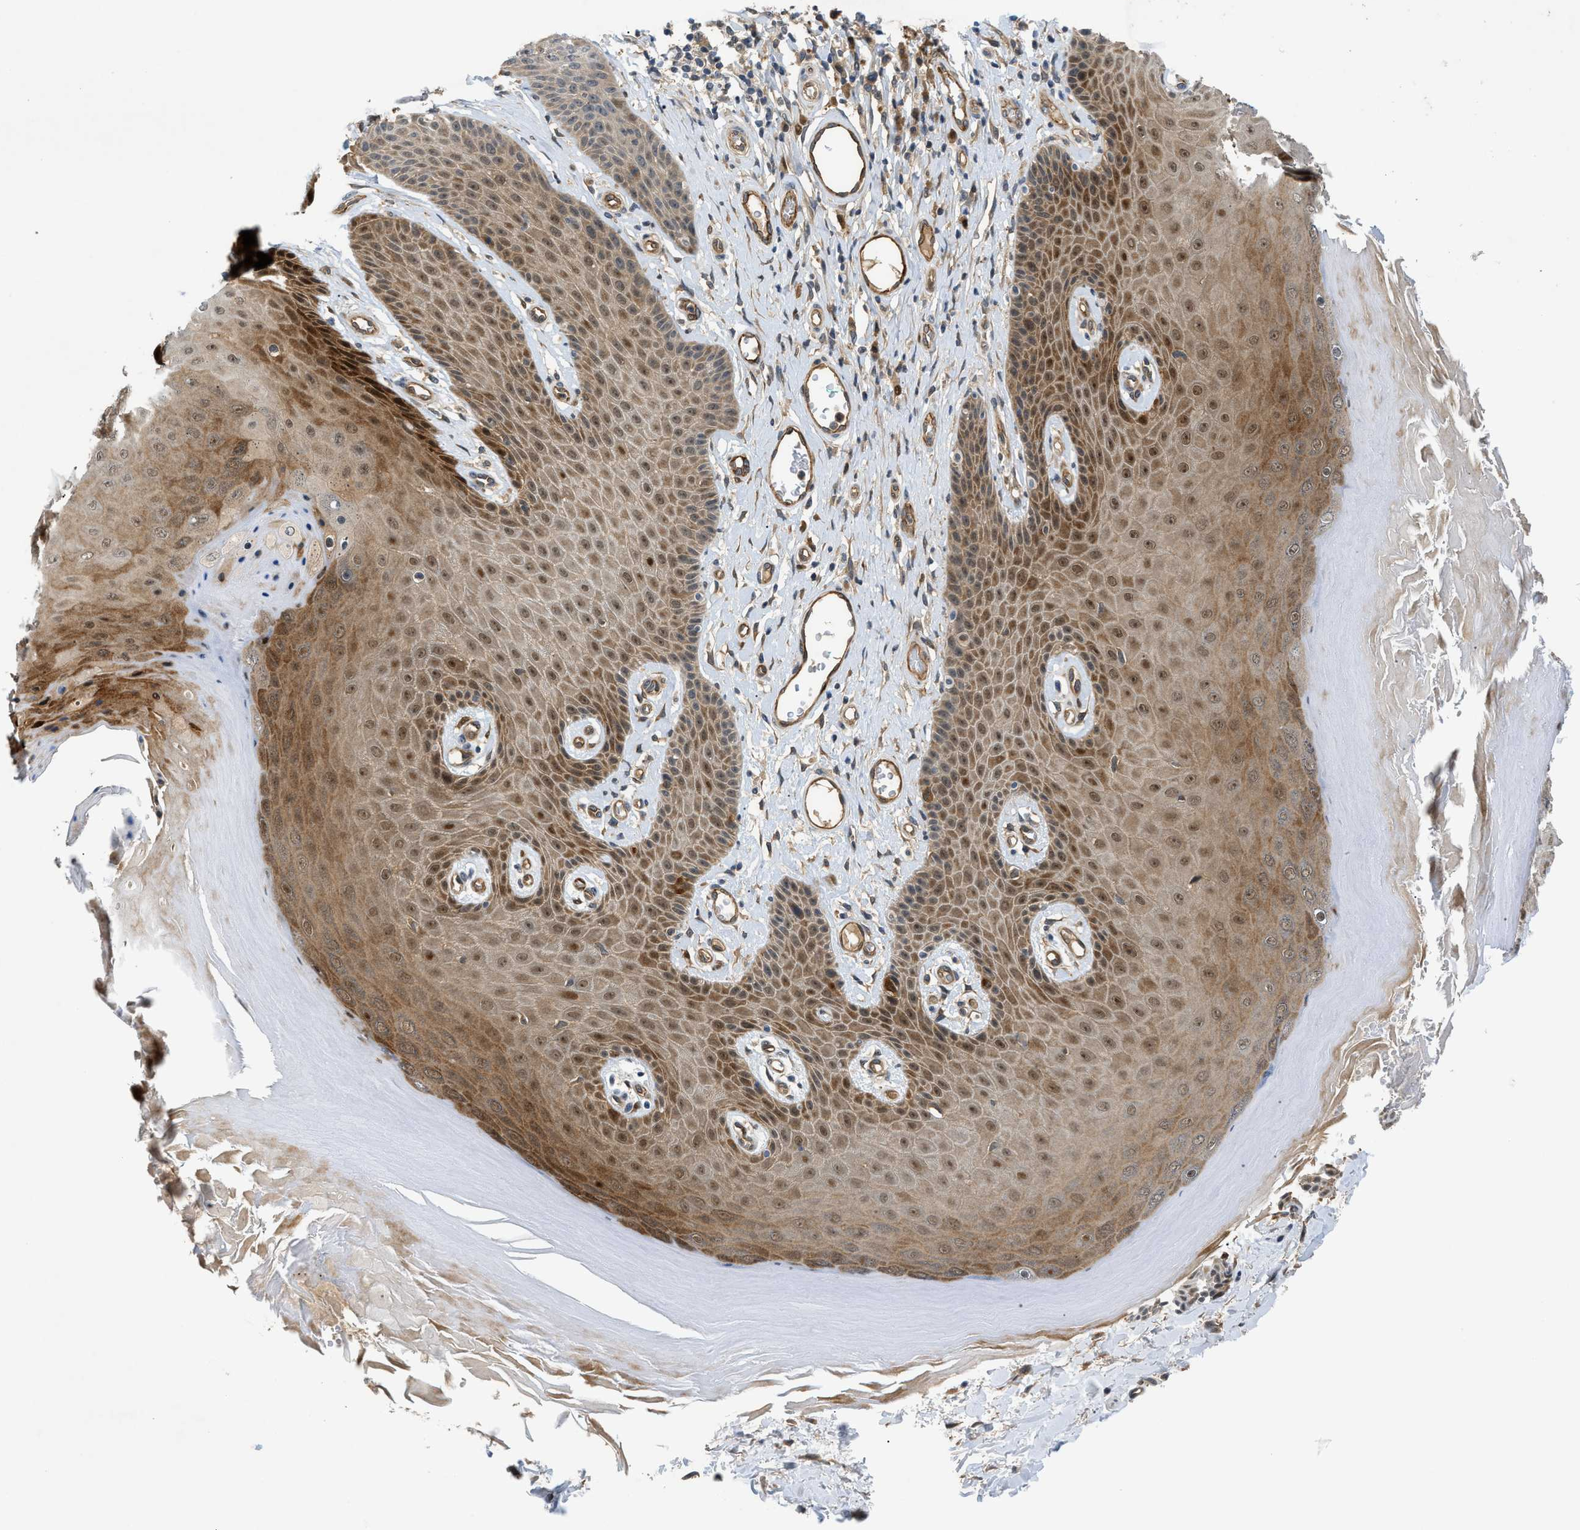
{"staining": {"intensity": "moderate", "quantity": ">75%", "location": "cytoplasmic/membranous,nuclear"}, "tissue": "skin", "cell_type": "Epidermal cells", "image_type": "normal", "snomed": [{"axis": "morphology", "description": "Normal tissue, NOS"}, {"axis": "topography", "description": "Vulva"}], "caption": "Protein expression analysis of unremarkable skin displays moderate cytoplasmic/membranous,nuclear expression in approximately >75% of epidermal cells.", "gene": "TRAK2", "patient": {"sex": "female", "age": 73}}